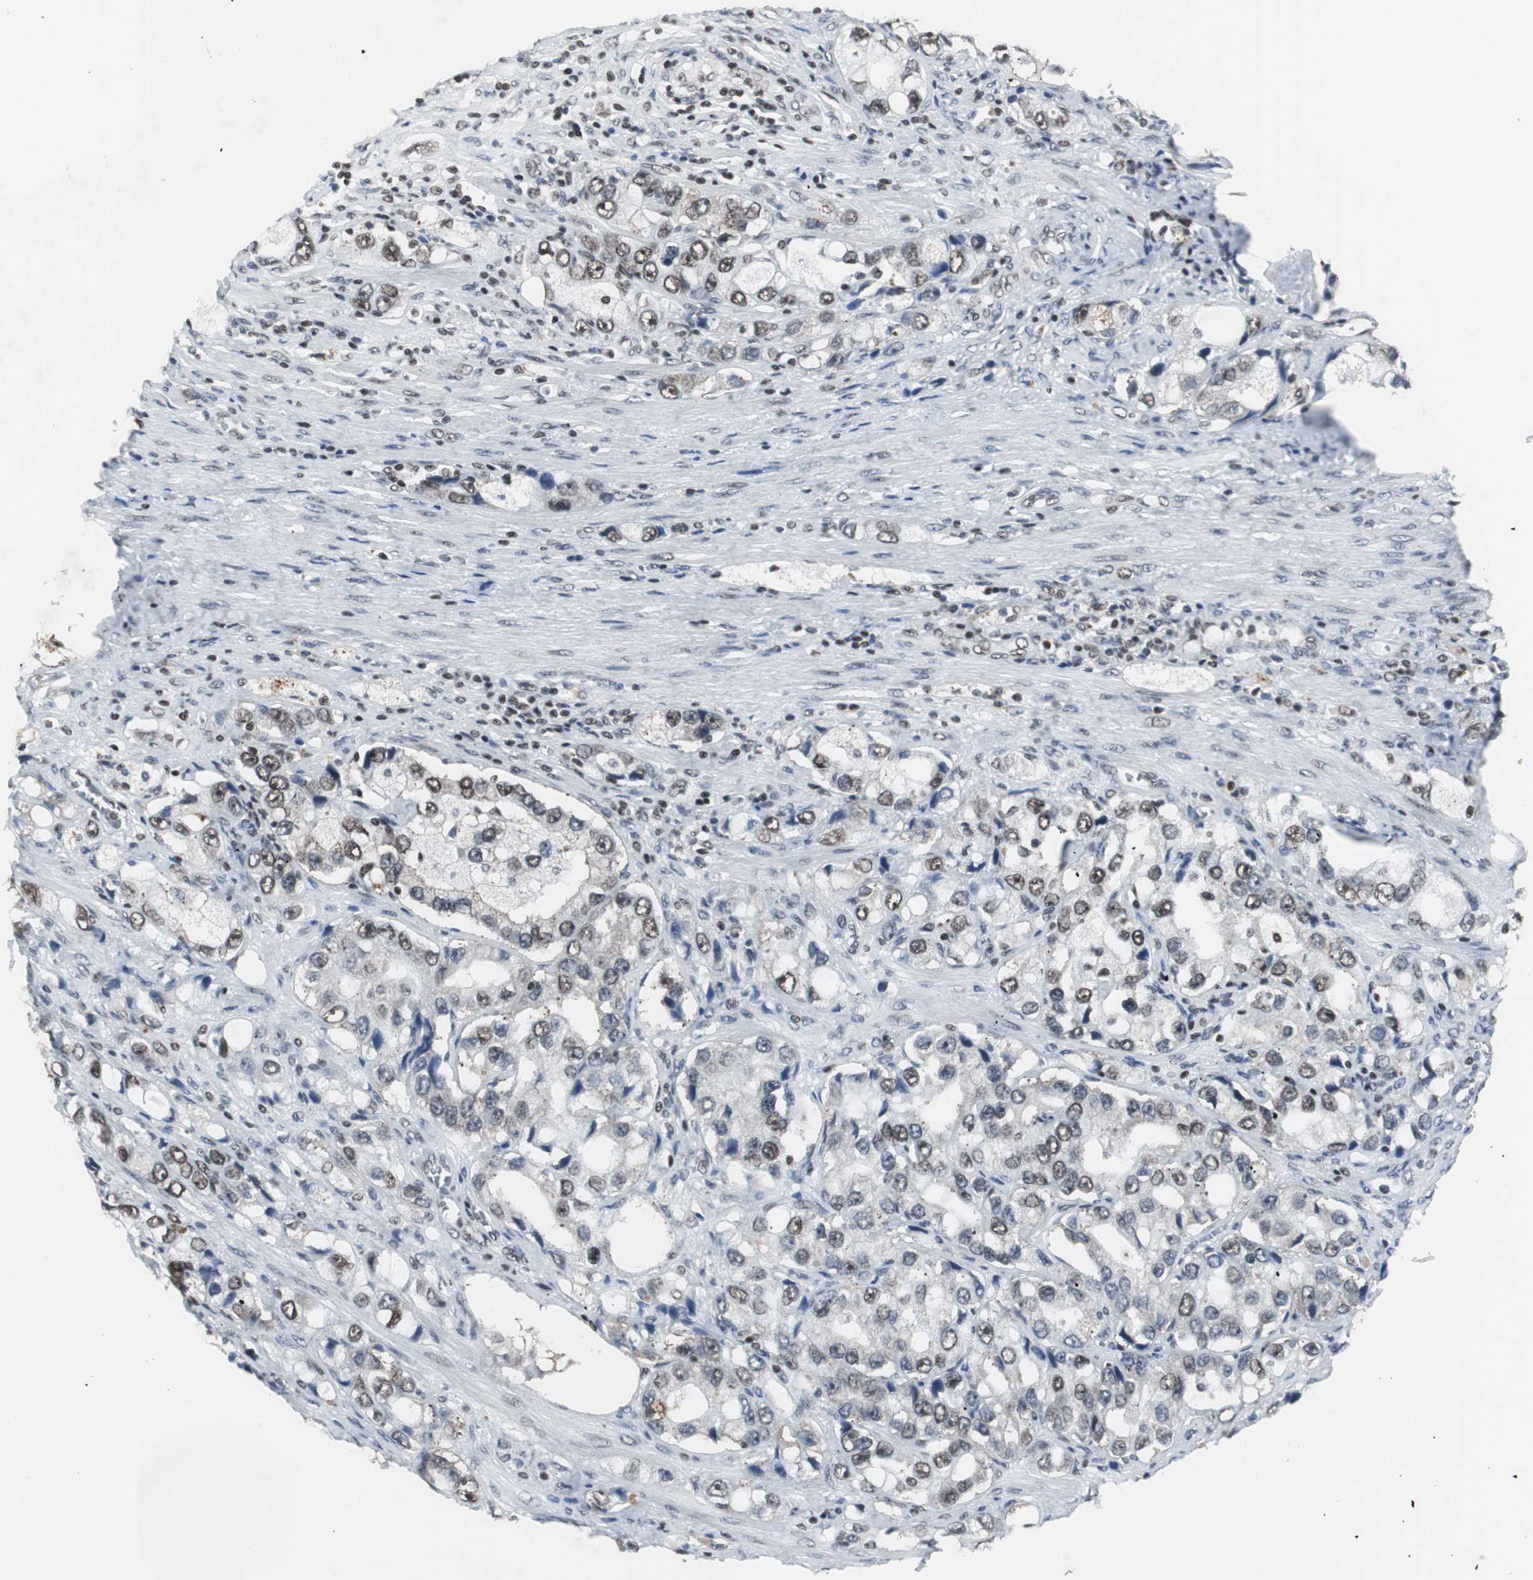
{"staining": {"intensity": "weak", "quantity": "25%-75%", "location": "nuclear"}, "tissue": "prostate cancer", "cell_type": "Tumor cells", "image_type": "cancer", "snomed": [{"axis": "morphology", "description": "Adenocarcinoma, High grade"}, {"axis": "topography", "description": "Prostate"}], "caption": "IHC photomicrograph of human prostate cancer (adenocarcinoma (high-grade)) stained for a protein (brown), which reveals low levels of weak nuclear positivity in about 25%-75% of tumor cells.", "gene": "RAD9A", "patient": {"sex": "male", "age": 63}}